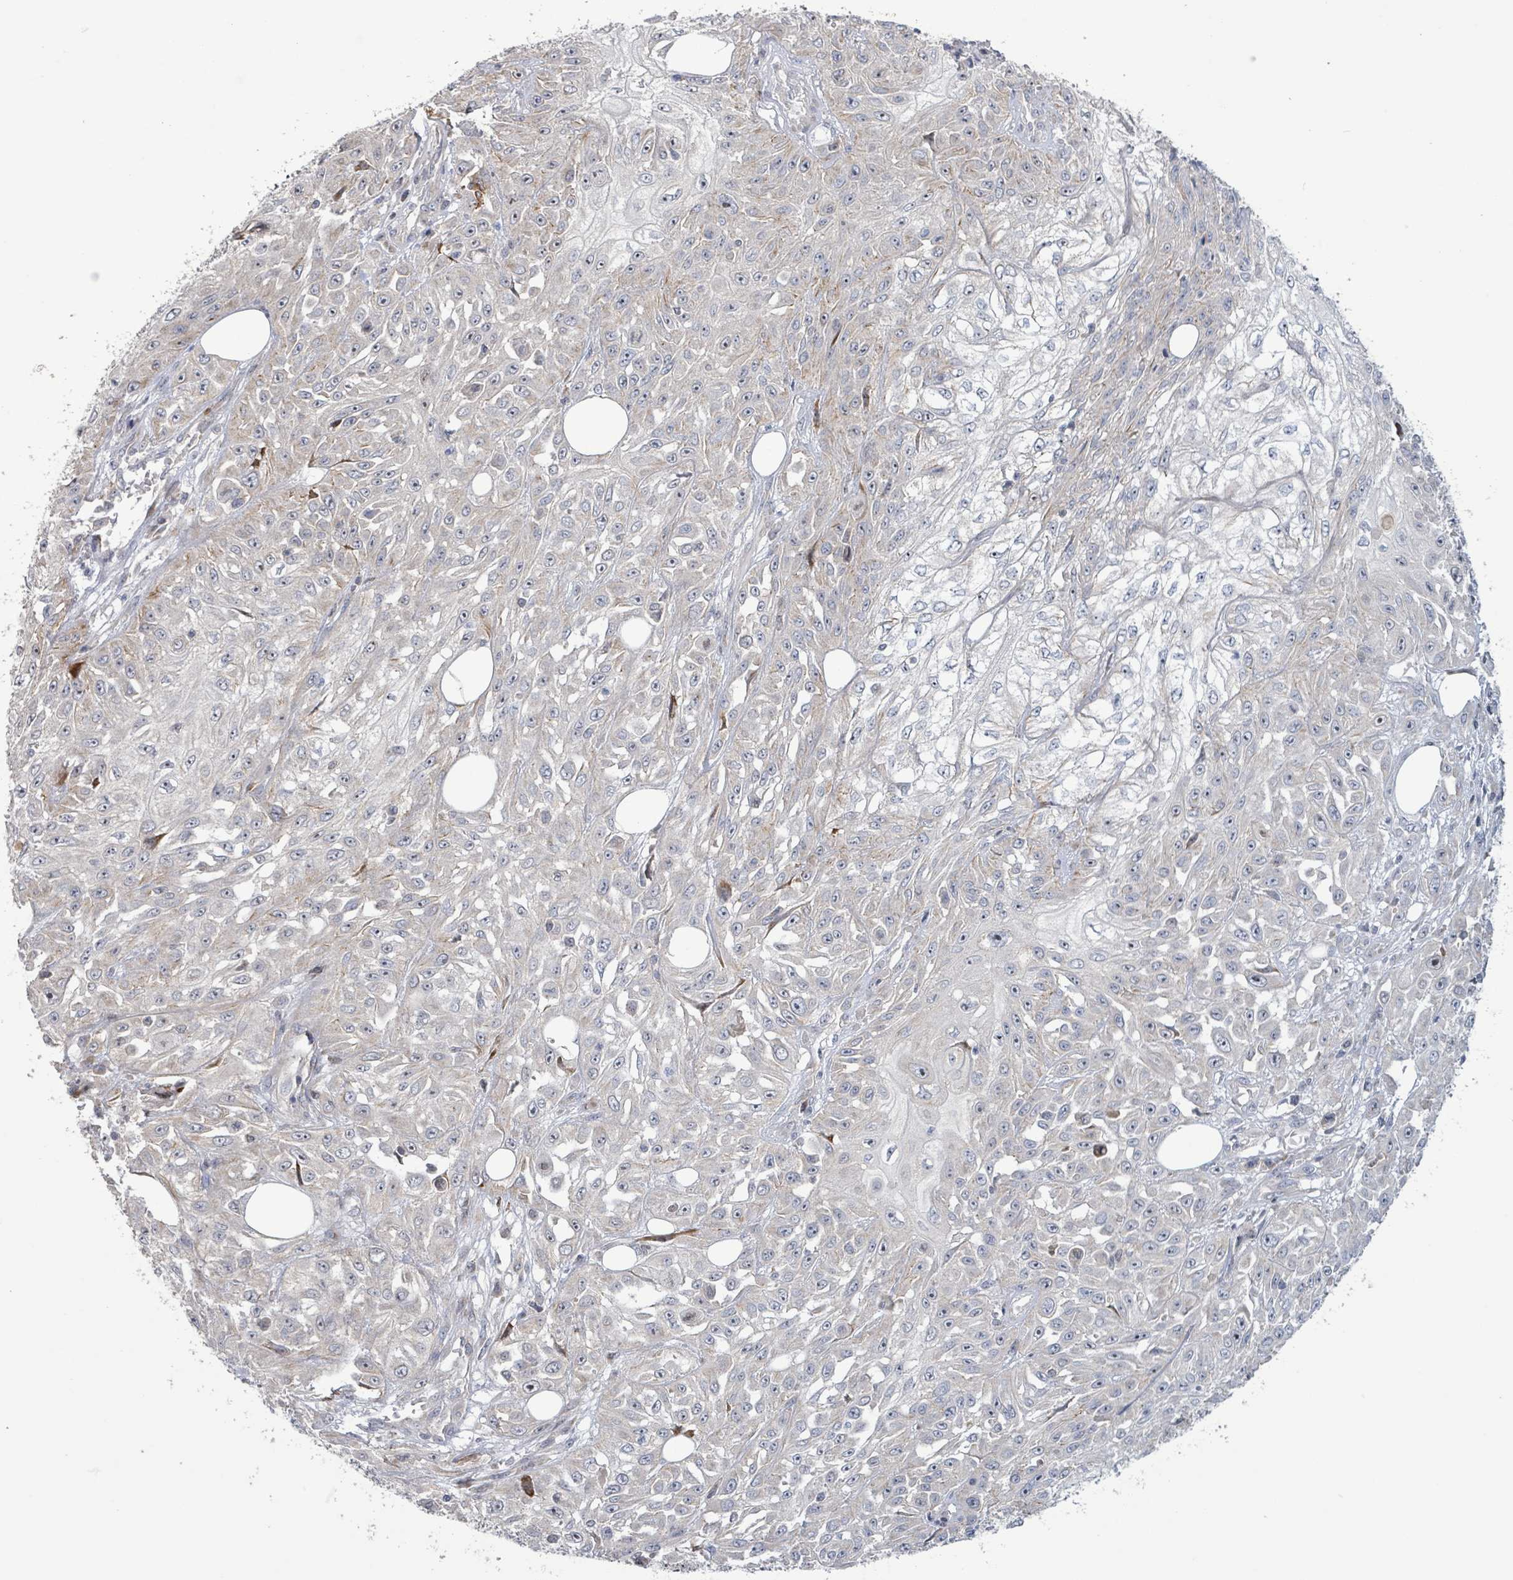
{"staining": {"intensity": "negative", "quantity": "none", "location": "none"}, "tissue": "skin cancer", "cell_type": "Tumor cells", "image_type": "cancer", "snomed": [{"axis": "morphology", "description": "Squamous cell carcinoma, NOS"}, {"axis": "morphology", "description": "Squamous cell carcinoma, metastatic, NOS"}, {"axis": "topography", "description": "Skin"}, {"axis": "topography", "description": "Lymph node"}], "caption": "This image is of metastatic squamous cell carcinoma (skin) stained with immunohistochemistry (IHC) to label a protein in brown with the nuclei are counter-stained blue. There is no expression in tumor cells.", "gene": "LILRA4", "patient": {"sex": "male", "age": 75}}